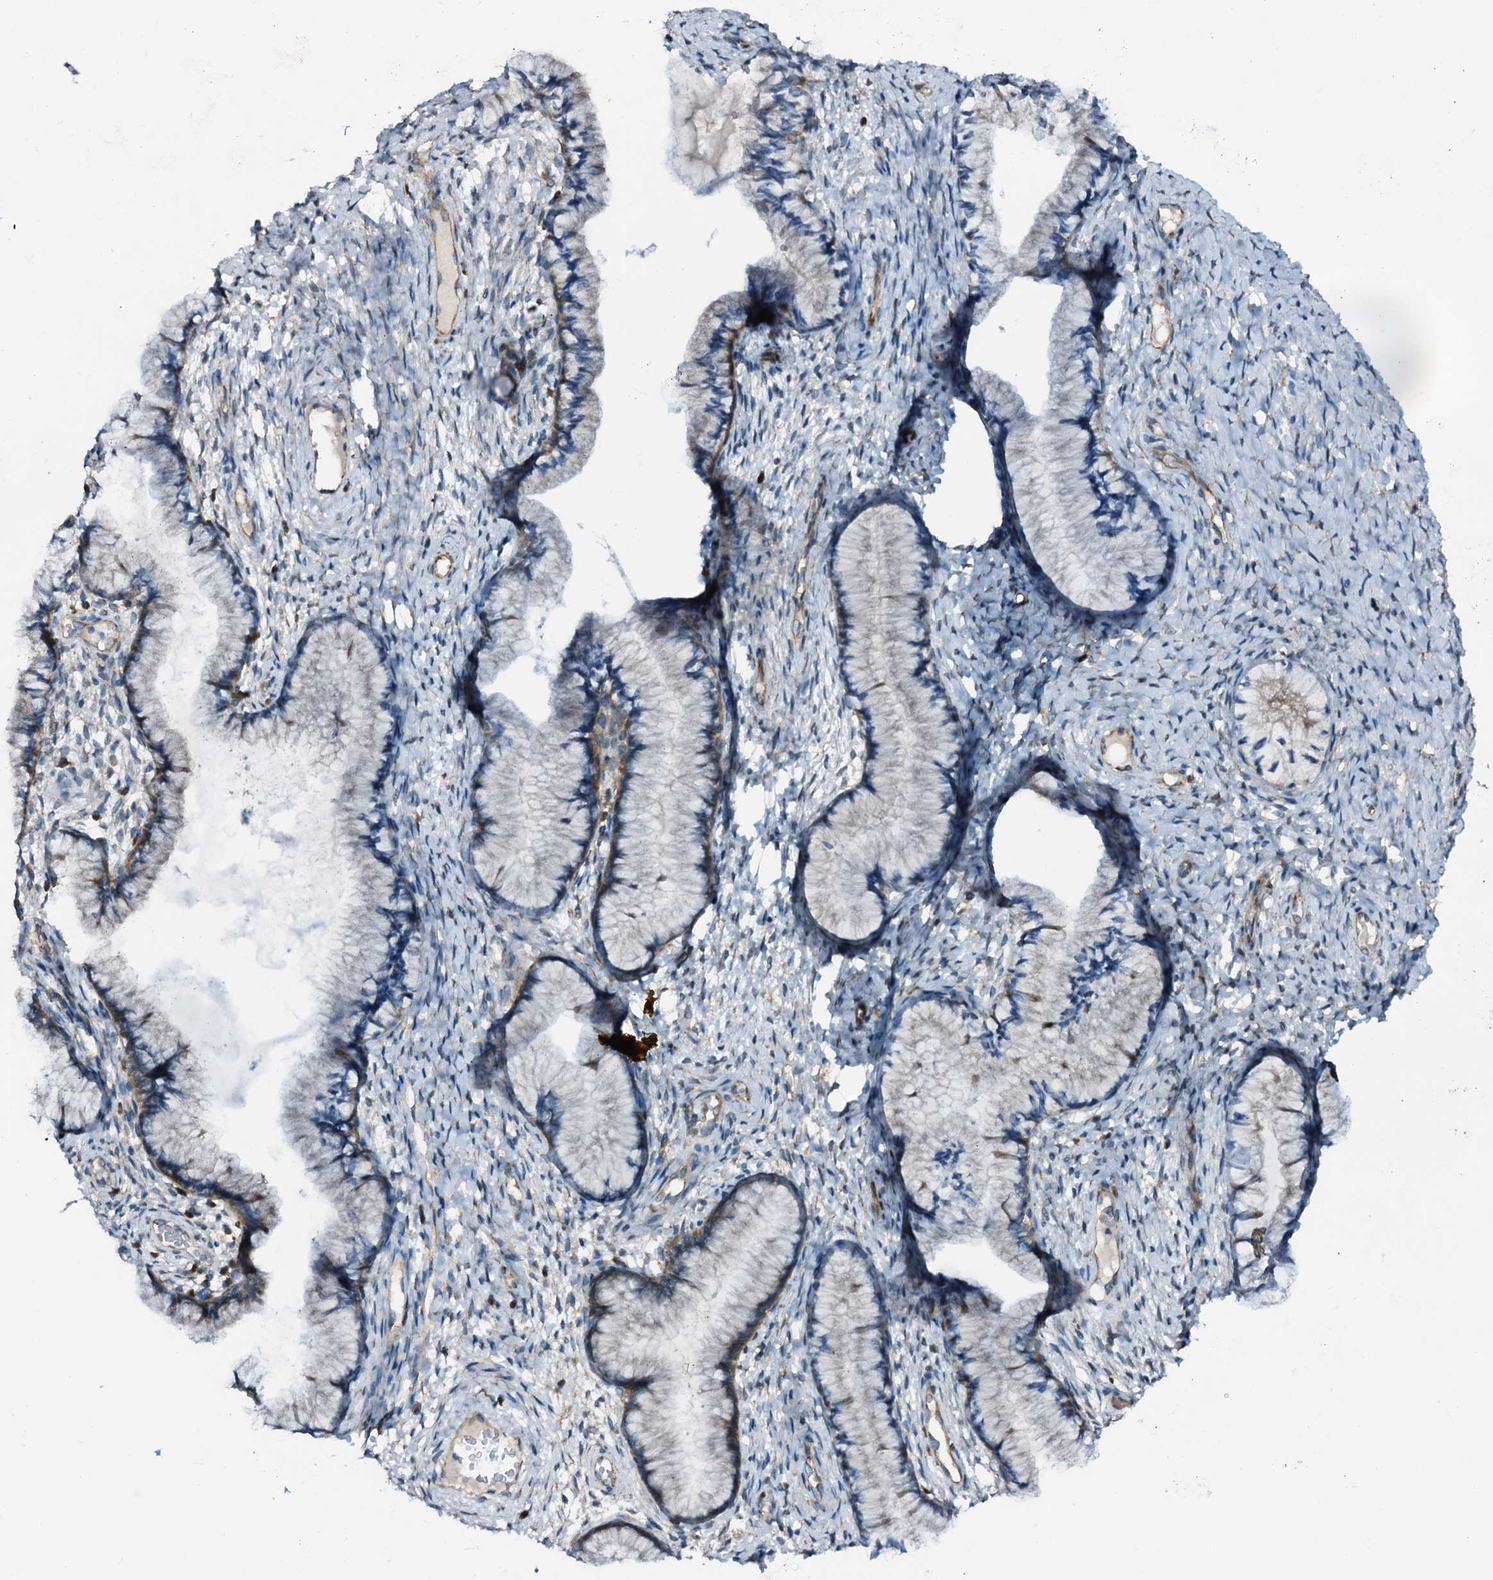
{"staining": {"intensity": "moderate", "quantity": "<25%", "location": "cytoplasmic/membranous"}, "tissue": "cervix", "cell_type": "Glandular cells", "image_type": "normal", "snomed": [{"axis": "morphology", "description": "Normal tissue, NOS"}, {"axis": "topography", "description": "Cervix"}], "caption": "Immunohistochemistry of benign cervix displays low levels of moderate cytoplasmic/membranous expression in about <25% of glandular cells. (IHC, brightfield microscopy, high magnification).", "gene": "STARD13", "patient": {"sex": "female", "age": 42}}